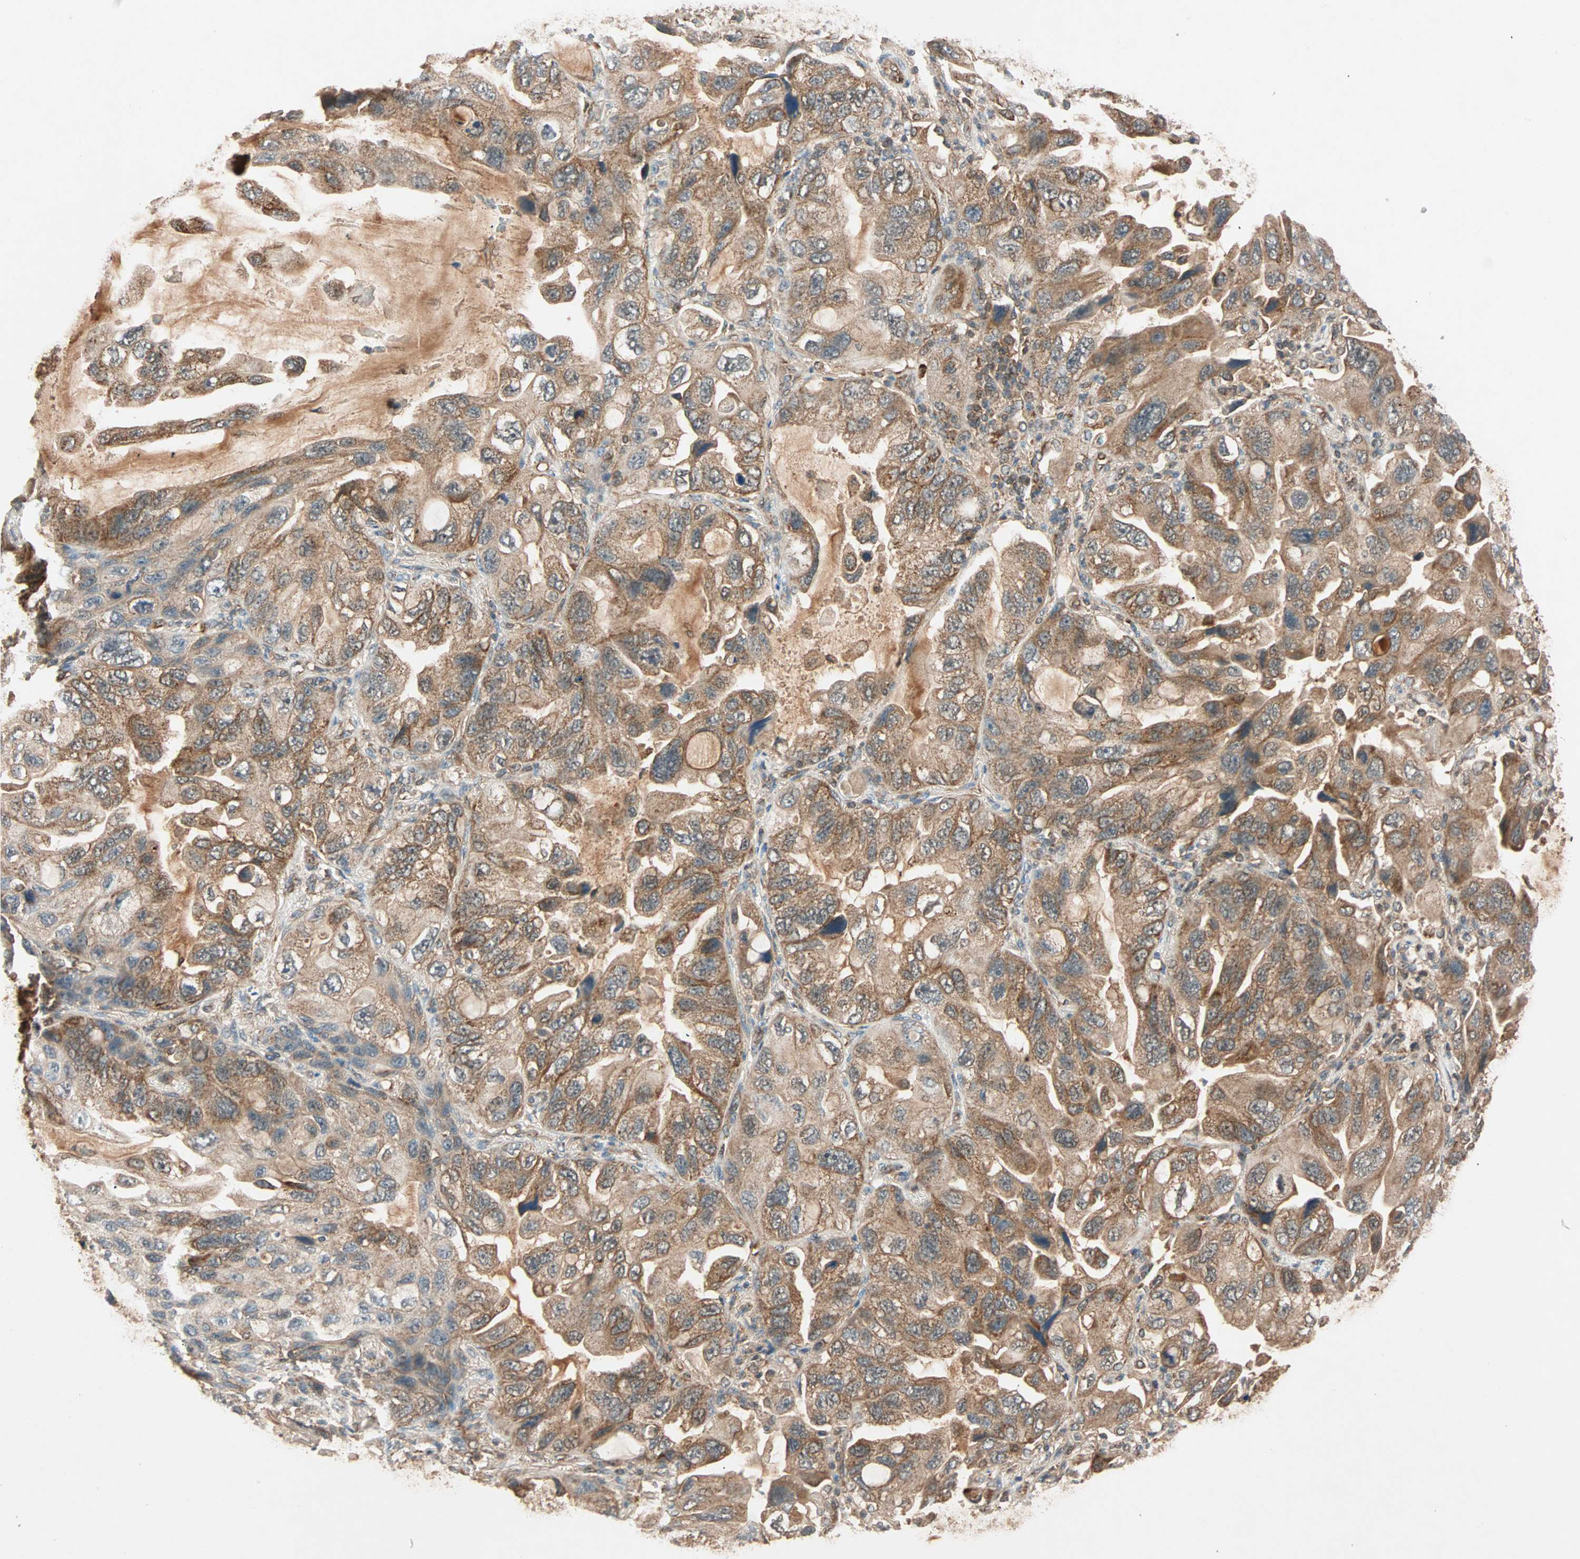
{"staining": {"intensity": "moderate", "quantity": ">75%", "location": "cytoplasmic/membranous"}, "tissue": "lung cancer", "cell_type": "Tumor cells", "image_type": "cancer", "snomed": [{"axis": "morphology", "description": "Squamous cell carcinoma, NOS"}, {"axis": "topography", "description": "Lung"}], "caption": "DAB immunohistochemical staining of human lung cancer (squamous cell carcinoma) exhibits moderate cytoplasmic/membranous protein staining in about >75% of tumor cells.", "gene": "MAPK1", "patient": {"sex": "female", "age": 73}}